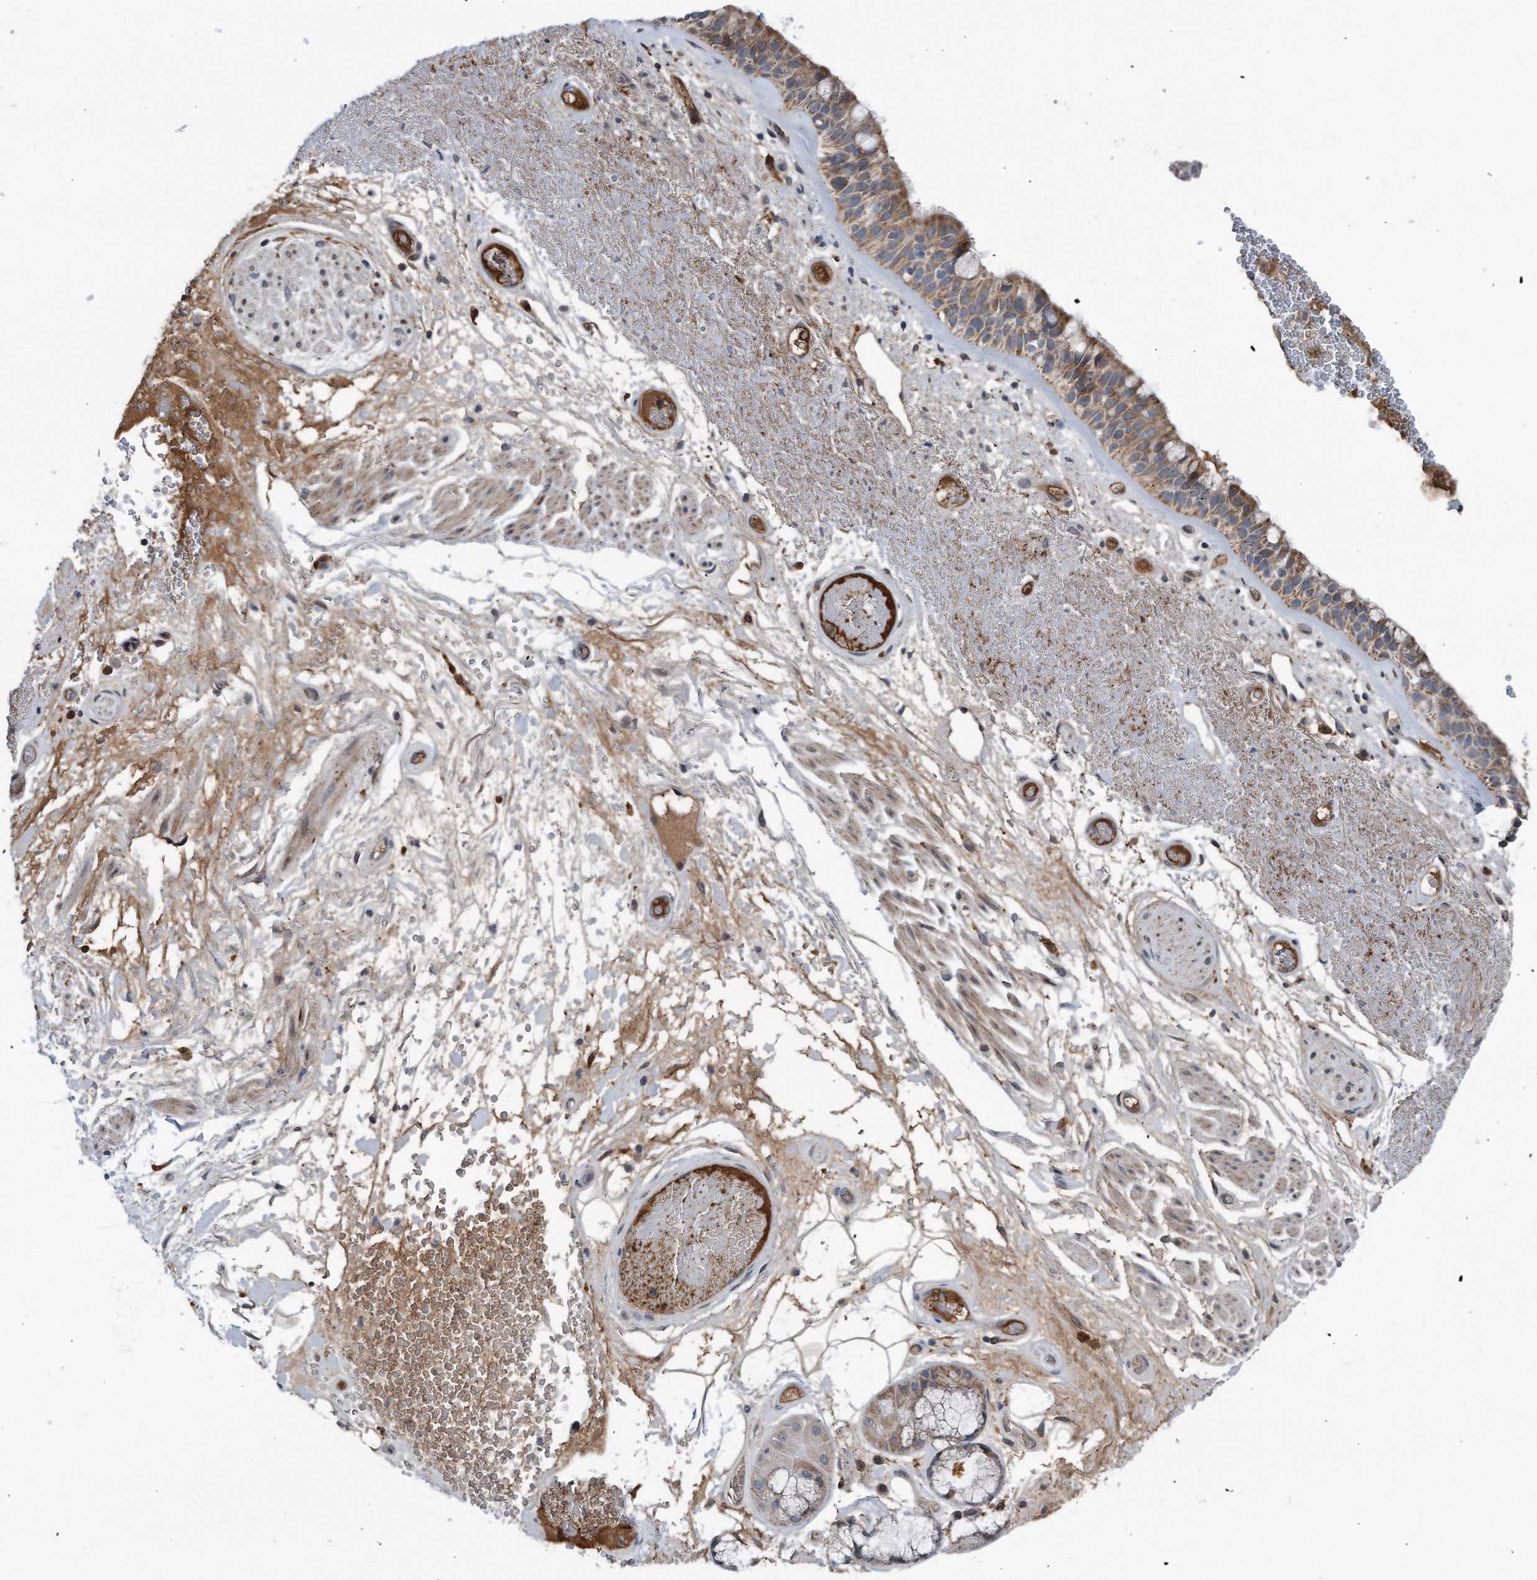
{"staining": {"intensity": "moderate", "quantity": ">75%", "location": "cytoplasmic/membranous"}, "tissue": "bronchus", "cell_type": "Respiratory epithelial cells", "image_type": "normal", "snomed": [{"axis": "morphology", "description": "Normal tissue, NOS"}, {"axis": "morphology", "description": "Squamous cell carcinoma, NOS"}, {"axis": "topography", "description": "Lymph node"}, {"axis": "topography", "description": "Bronchus"}, {"axis": "topography", "description": "Lung"}], "caption": "High-magnification brightfield microscopy of unremarkable bronchus stained with DAB (3,3'-diaminobenzidine) (brown) and counterstained with hematoxylin (blue). respiratory epithelial cells exhibit moderate cytoplasmic/membranous positivity is present in about>75% of cells.", "gene": "DST", "patient": {"sex": "male", "age": 66}}